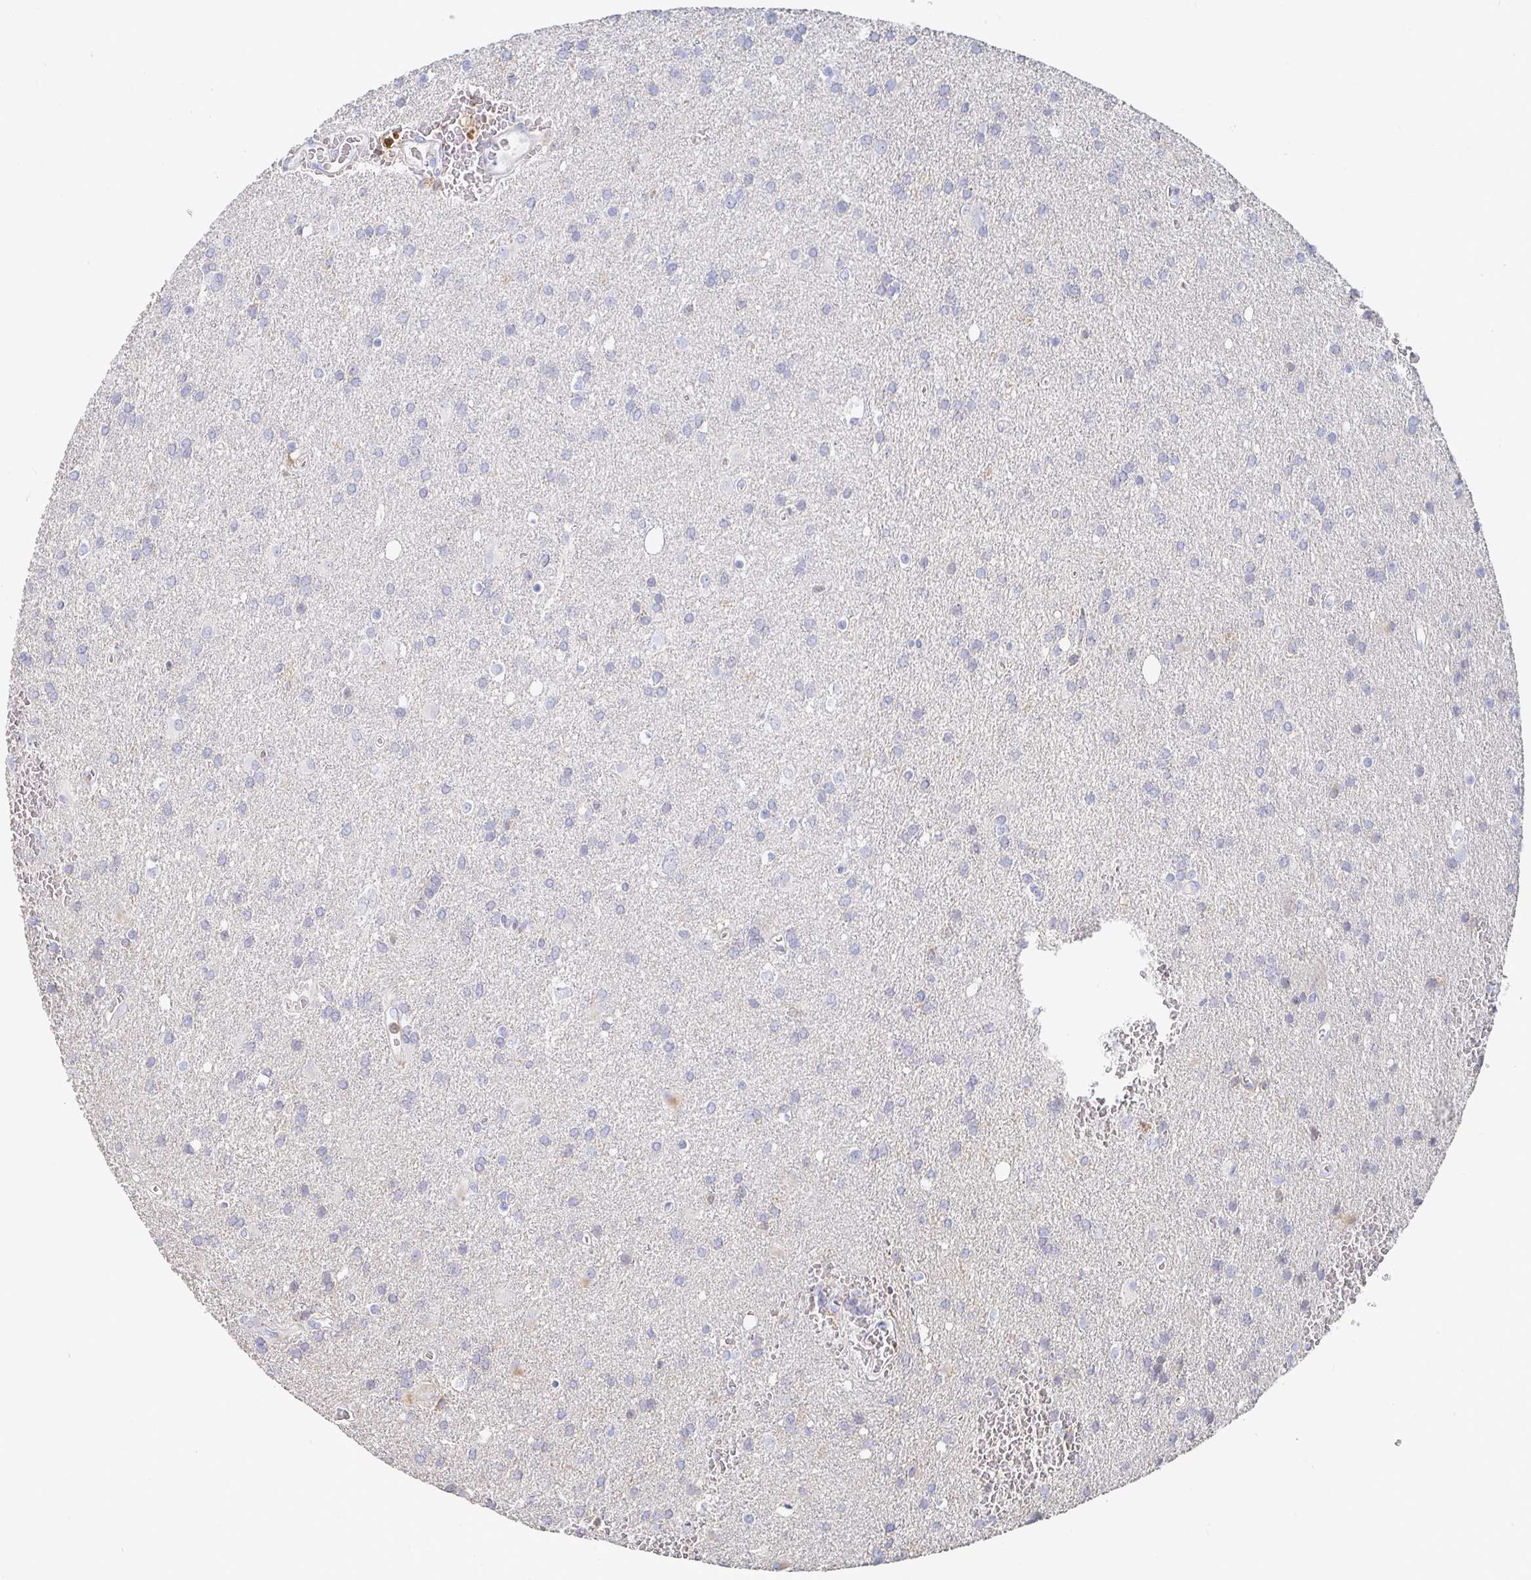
{"staining": {"intensity": "negative", "quantity": "none", "location": "none"}, "tissue": "glioma", "cell_type": "Tumor cells", "image_type": "cancer", "snomed": [{"axis": "morphology", "description": "Glioma, malignant, Low grade"}, {"axis": "topography", "description": "Brain"}], "caption": "Glioma was stained to show a protein in brown. There is no significant positivity in tumor cells.", "gene": "PIK3CD", "patient": {"sex": "male", "age": 66}}